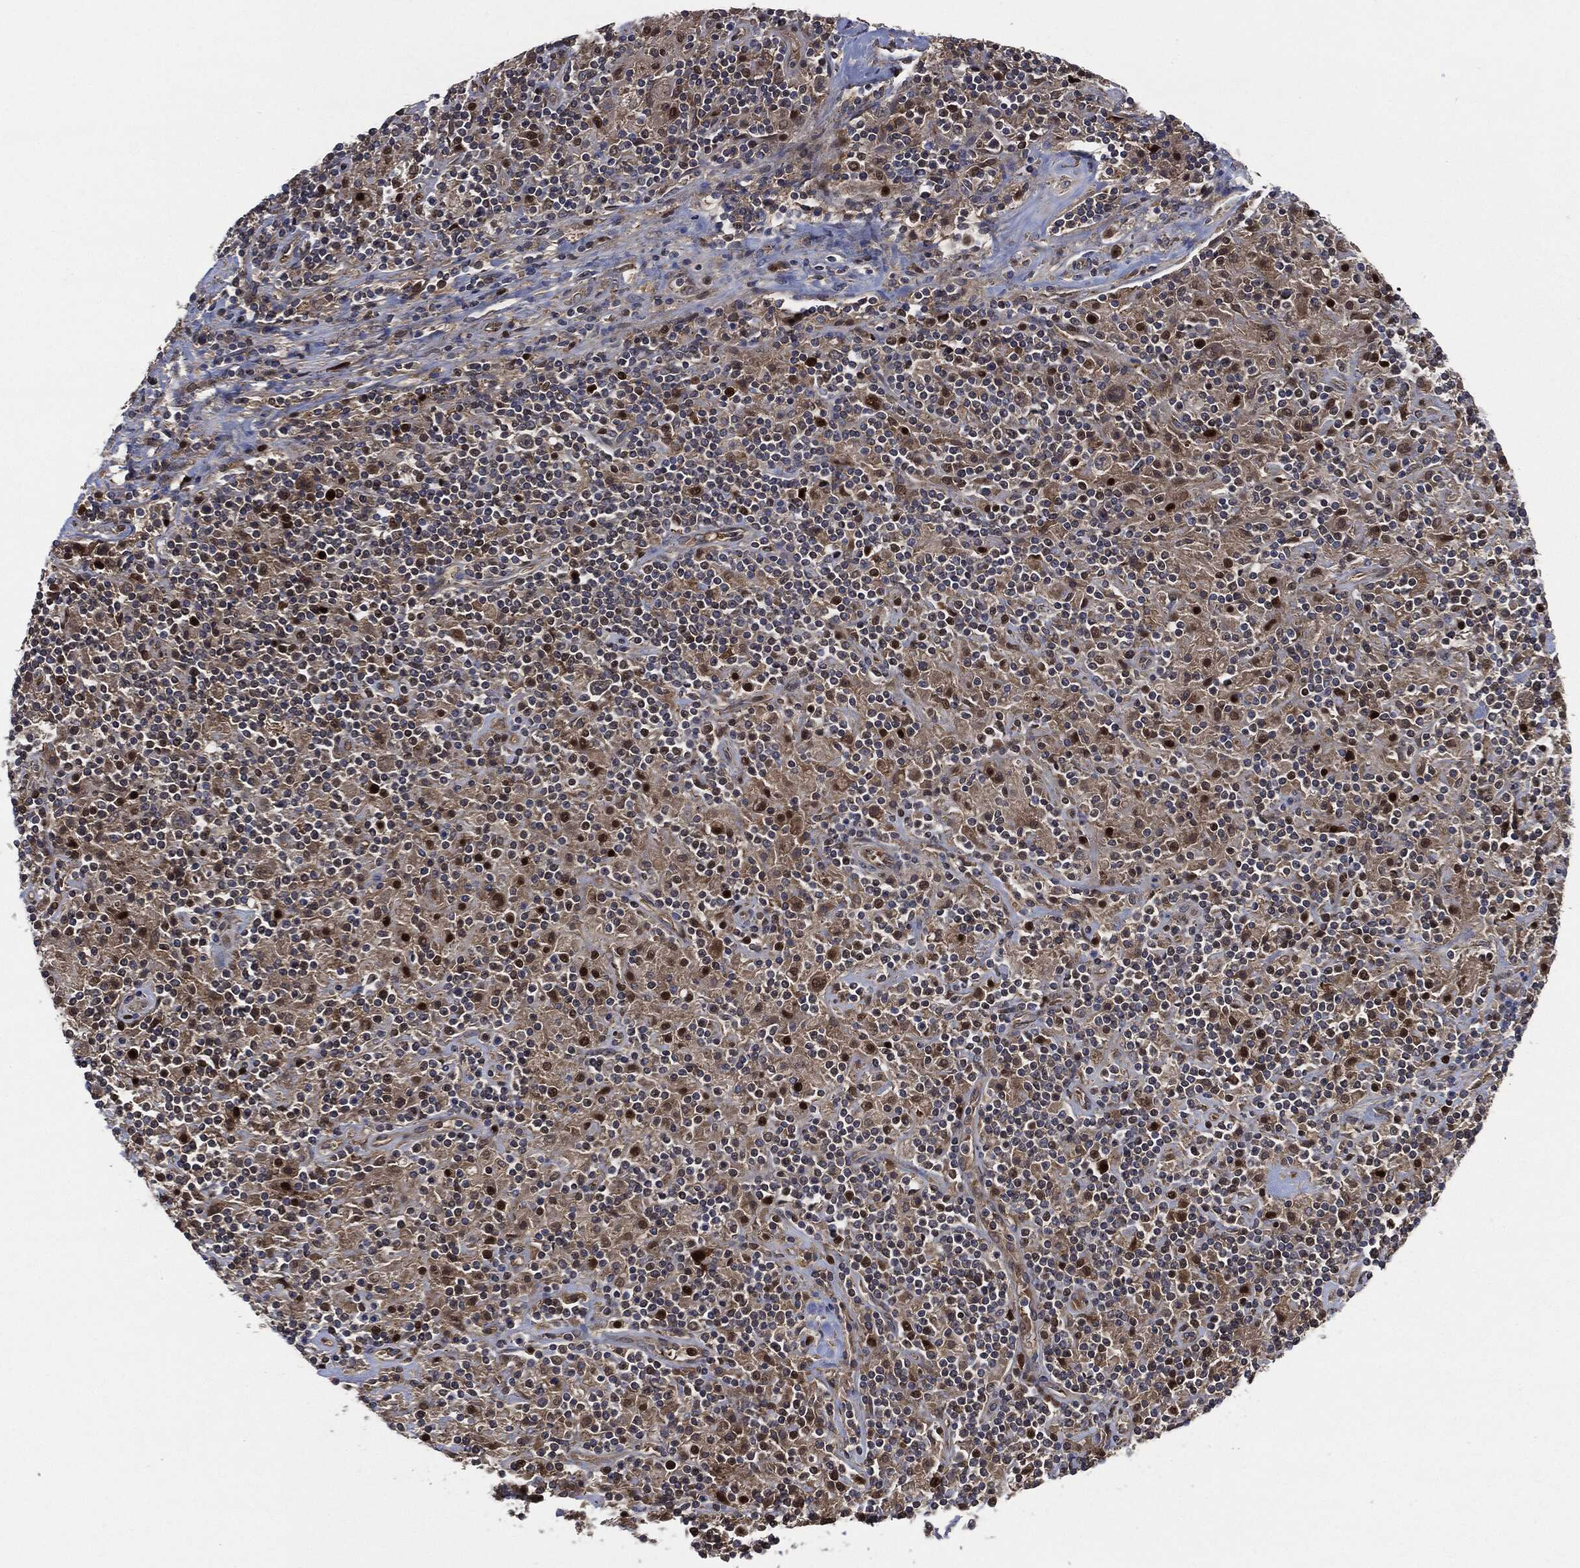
{"staining": {"intensity": "weak", "quantity": ">75%", "location": "cytoplasmic/membranous"}, "tissue": "lymphoma", "cell_type": "Tumor cells", "image_type": "cancer", "snomed": [{"axis": "morphology", "description": "Hodgkin's disease, NOS"}, {"axis": "topography", "description": "Lymph node"}], "caption": "Lymphoma was stained to show a protein in brown. There is low levels of weak cytoplasmic/membranous staining in about >75% of tumor cells. The staining was performed using DAB to visualize the protein expression in brown, while the nuclei were stained in blue with hematoxylin (Magnification: 20x).", "gene": "DCTN1", "patient": {"sex": "male", "age": 70}}